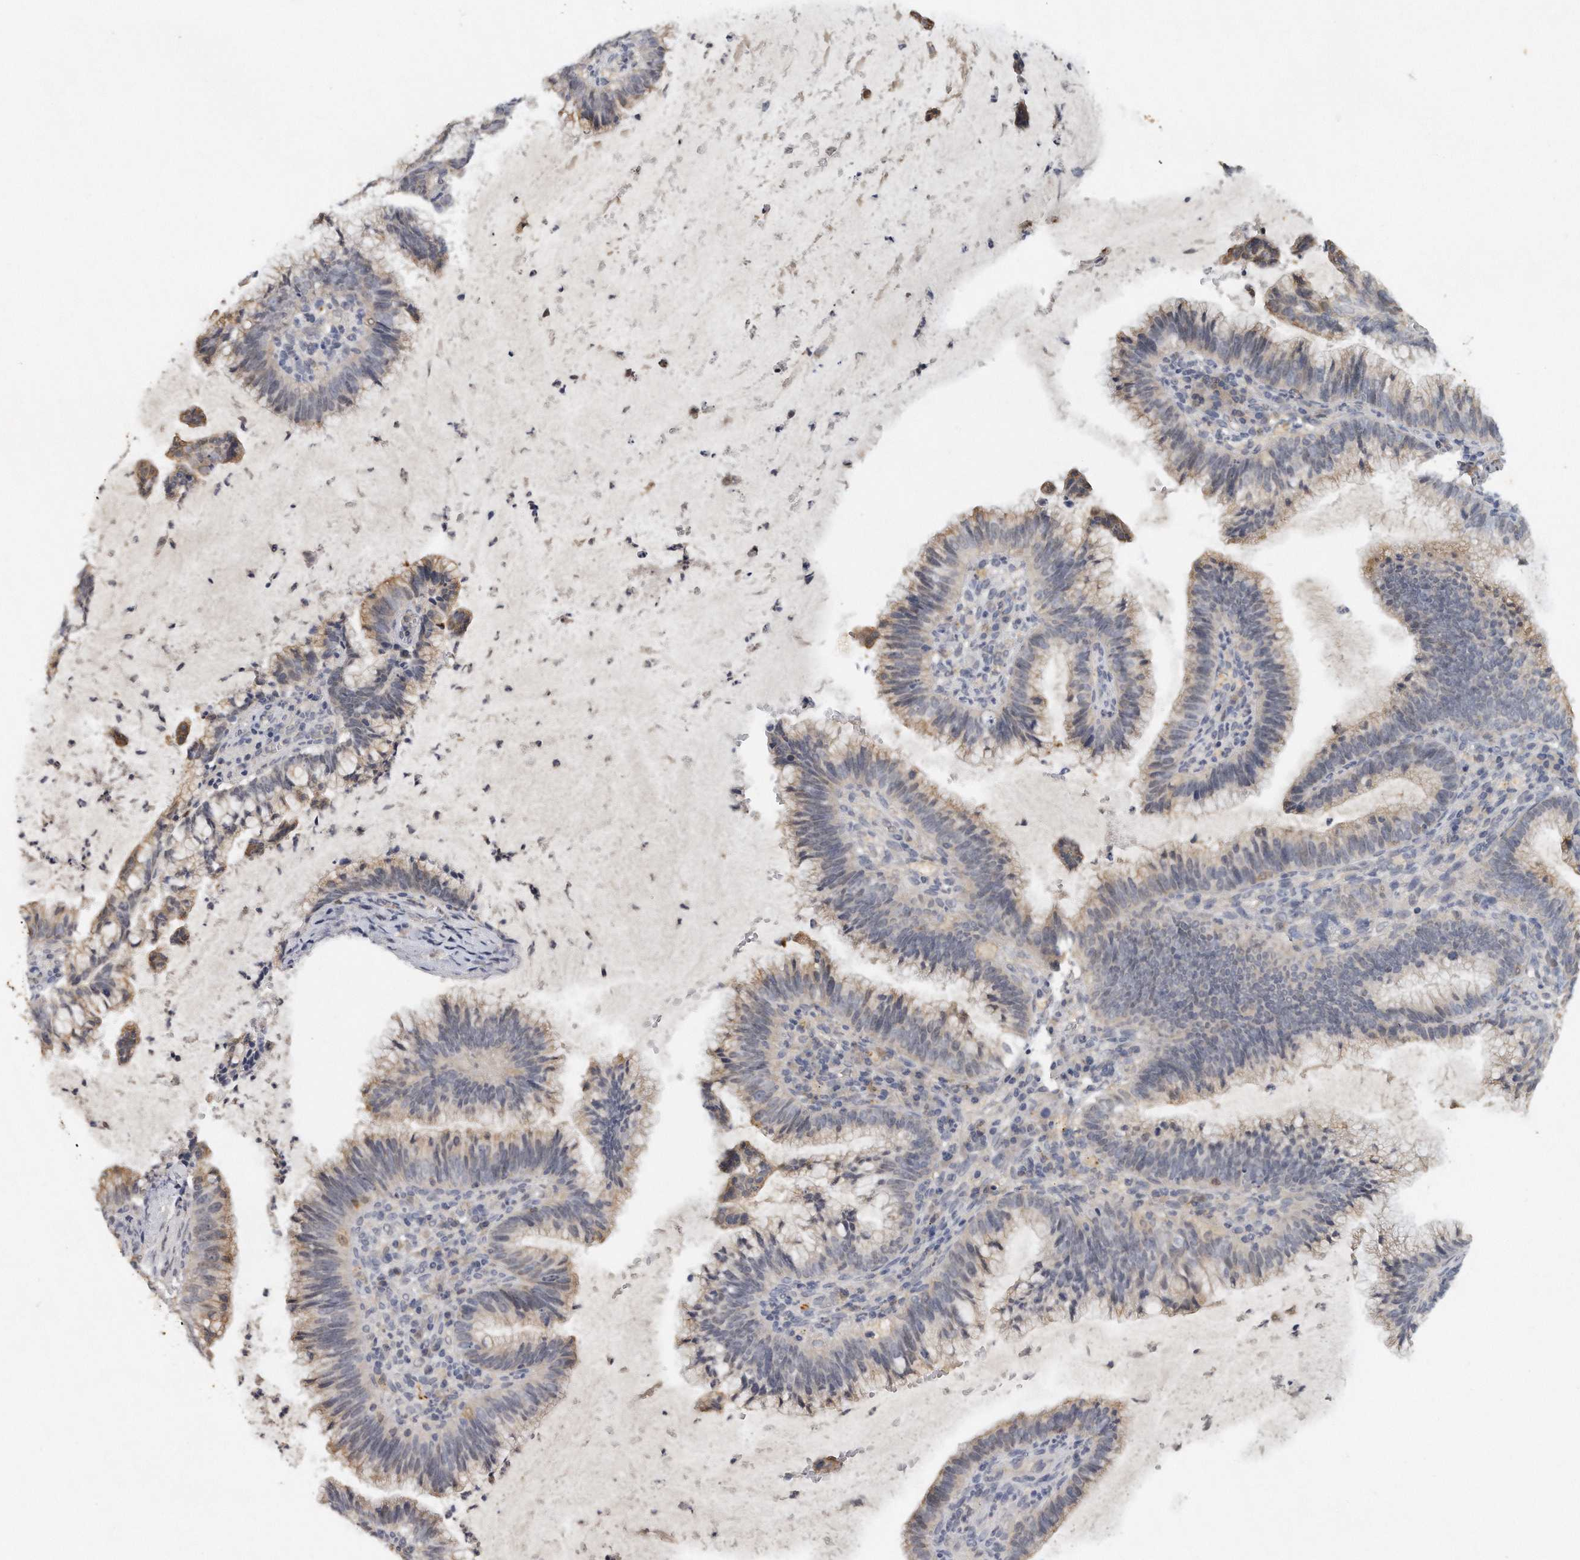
{"staining": {"intensity": "weak", "quantity": "25%-75%", "location": "cytoplasmic/membranous"}, "tissue": "cervical cancer", "cell_type": "Tumor cells", "image_type": "cancer", "snomed": [{"axis": "morphology", "description": "Adenocarcinoma, NOS"}, {"axis": "topography", "description": "Cervix"}], "caption": "Cervical cancer (adenocarcinoma) was stained to show a protein in brown. There is low levels of weak cytoplasmic/membranous expression in approximately 25%-75% of tumor cells.", "gene": "CAMK1", "patient": {"sex": "female", "age": 36}}